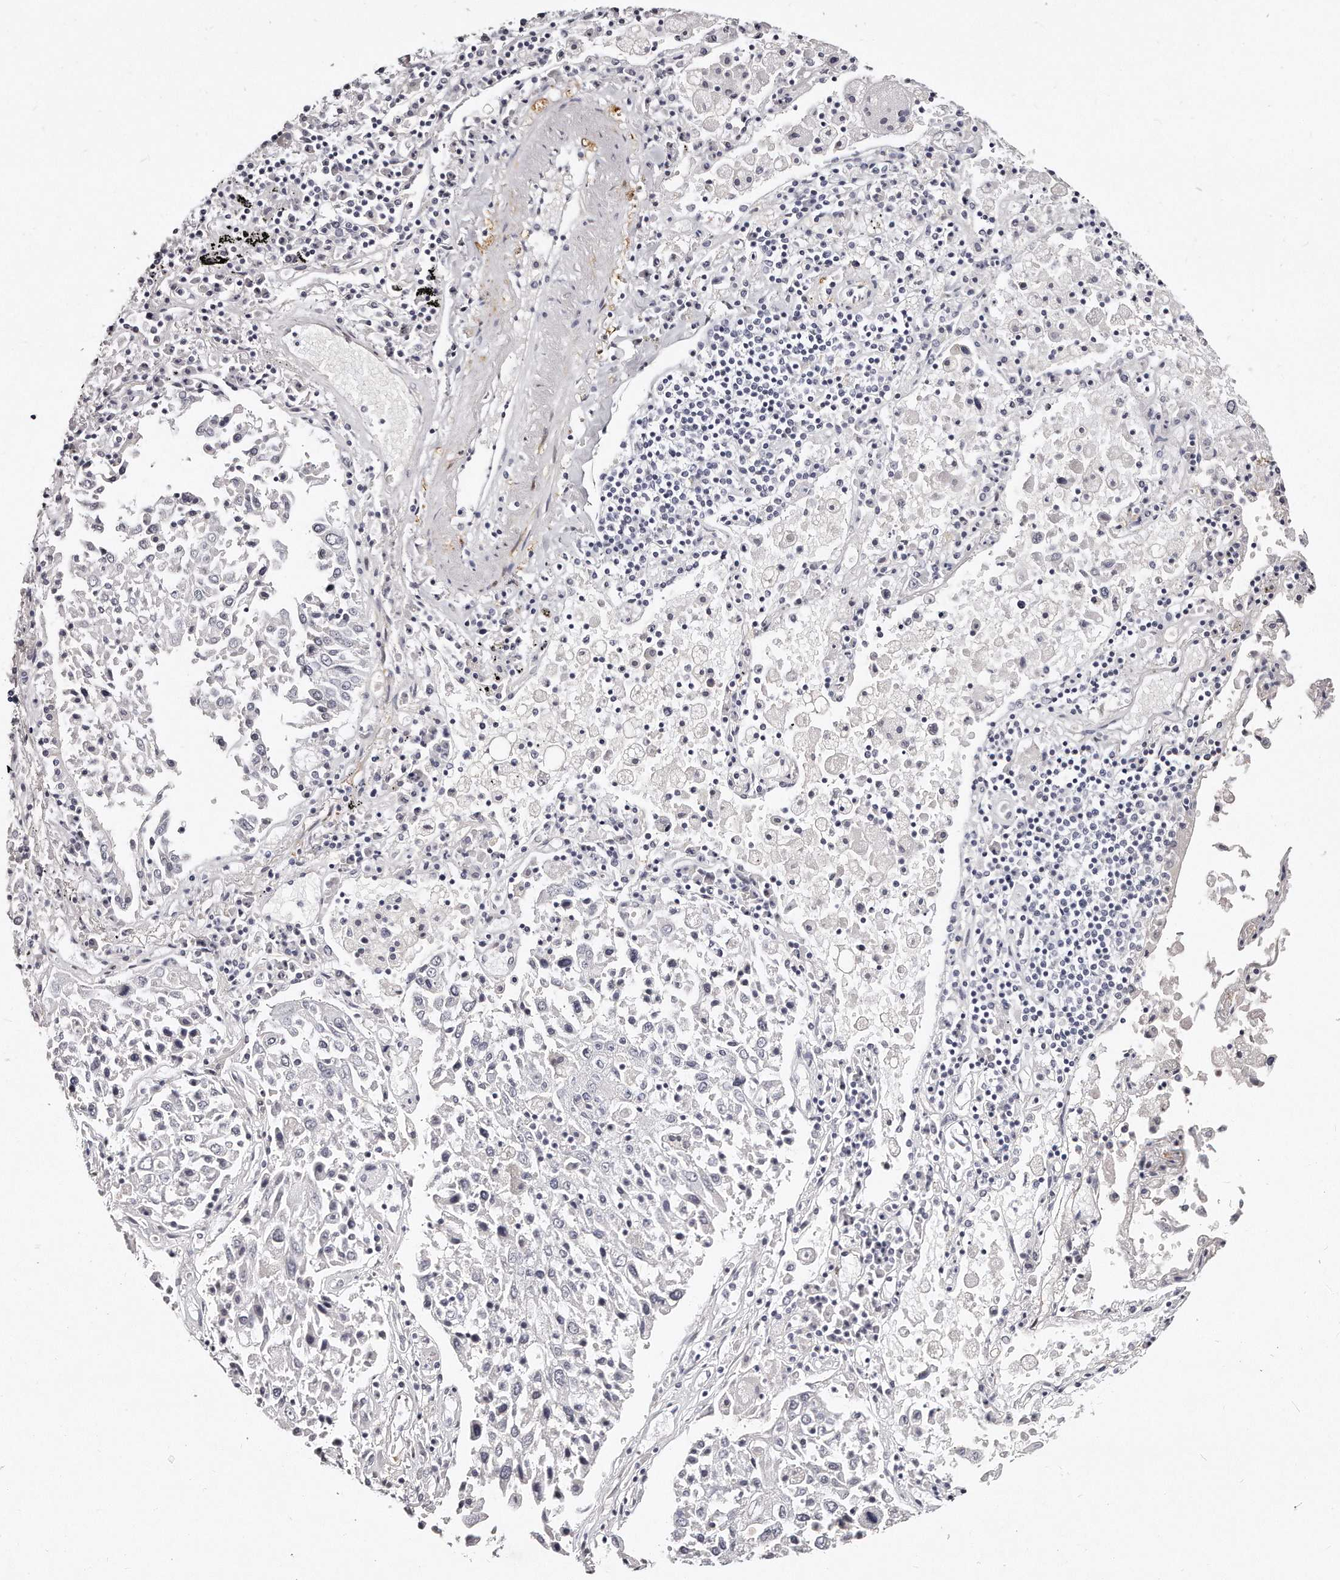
{"staining": {"intensity": "negative", "quantity": "none", "location": "none"}, "tissue": "lung cancer", "cell_type": "Tumor cells", "image_type": "cancer", "snomed": [{"axis": "morphology", "description": "Squamous cell carcinoma, NOS"}, {"axis": "topography", "description": "Lung"}], "caption": "An IHC photomicrograph of lung squamous cell carcinoma is shown. There is no staining in tumor cells of lung squamous cell carcinoma.", "gene": "LMOD1", "patient": {"sex": "male", "age": 65}}